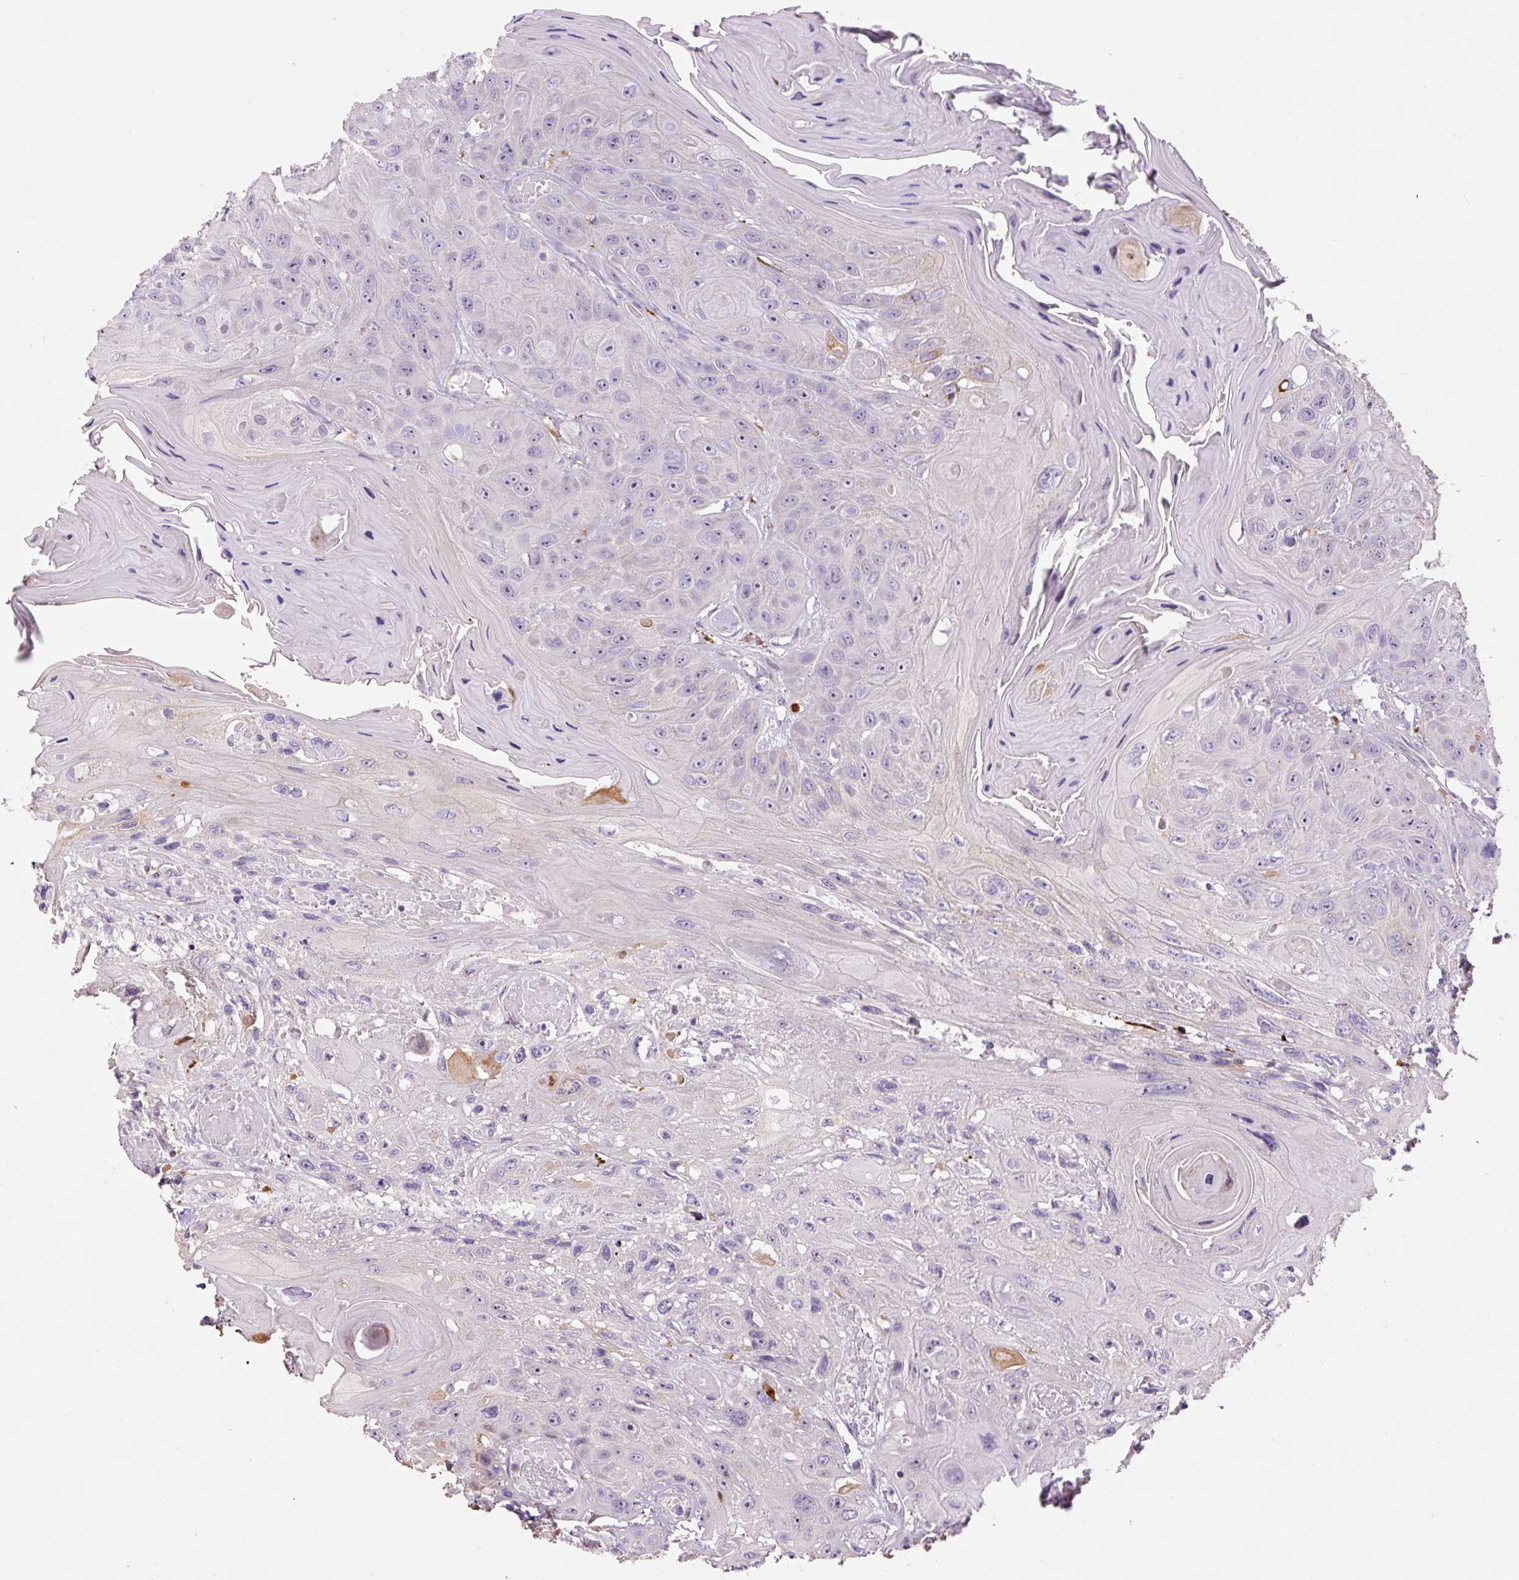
{"staining": {"intensity": "negative", "quantity": "none", "location": "none"}, "tissue": "head and neck cancer", "cell_type": "Tumor cells", "image_type": "cancer", "snomed": [{"axis": "morphology", "description": "Squamous cell carcinoma, NOS"}, {"axis": "topography", "description": "Head-Neck"}], "caption": "This is an IHC image of head and neck cancer (squamous cell carcinoma). There is no positivity in tumor cells.", "gene": "FUT10", "patient": {"sex": "female", "age": 59}}